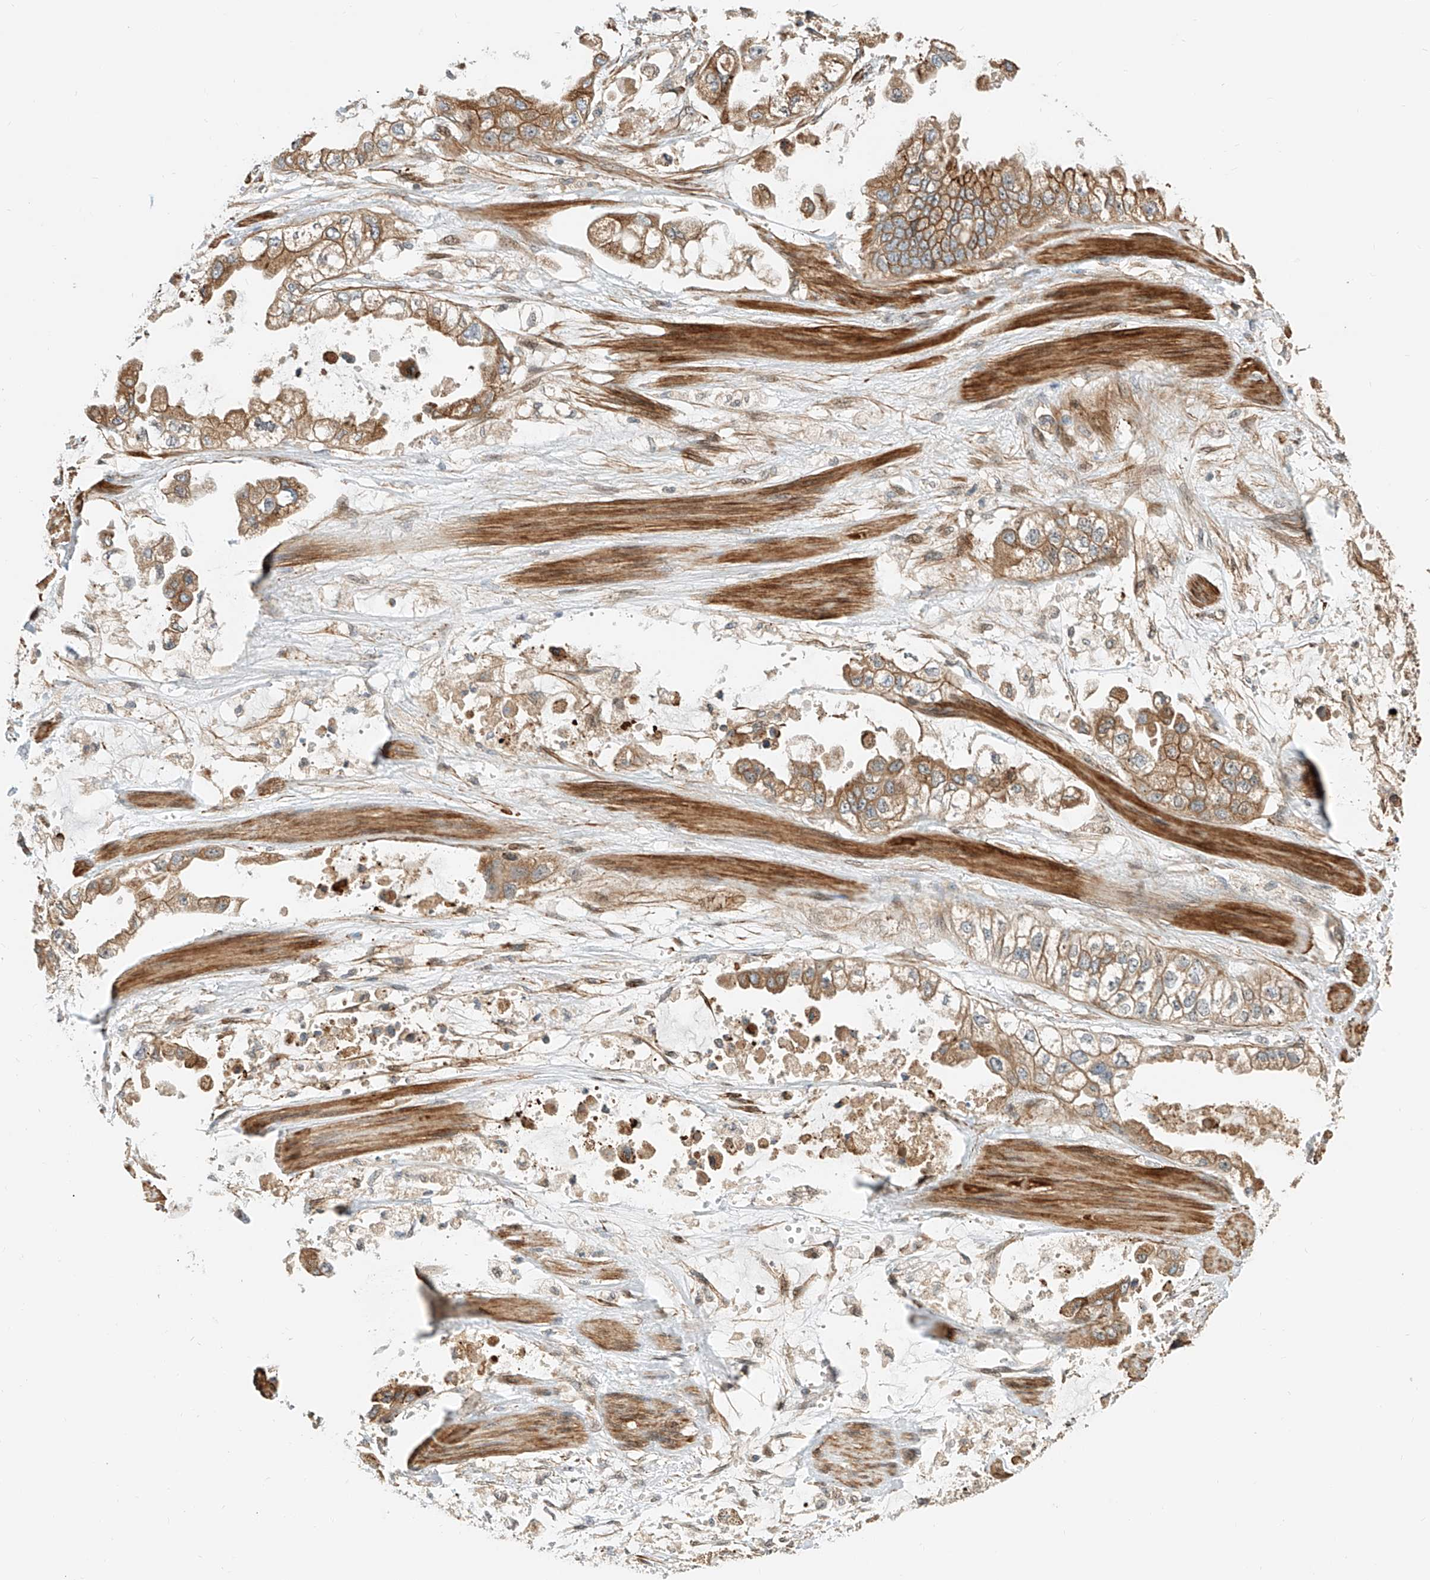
{"staining": {"intensity": "moderate", "quantity": ">75%", "location": "cytoplasmic/membranous"}, "tissue": "stomach cancer", "cell_type": "Tumor cells", "image_type": "cancer", "snomed": [{"axis": "morphology", "description": "Adenocarcinoma, NOS"}, {"axis": "topography", "description": "Stomach"}], "caption": "Immunohistochemistry of human stomach cancer shows medium levels of moderate cytoplasmic/membranous positivity in approximately >75% of tumor cells. (DAB (3,3'-diaminobenzidine) = brown stain, brightfield microscopy at high magnification).", "gene": "CPAMD8", "patient": {"sex": "male", "age": 62}}